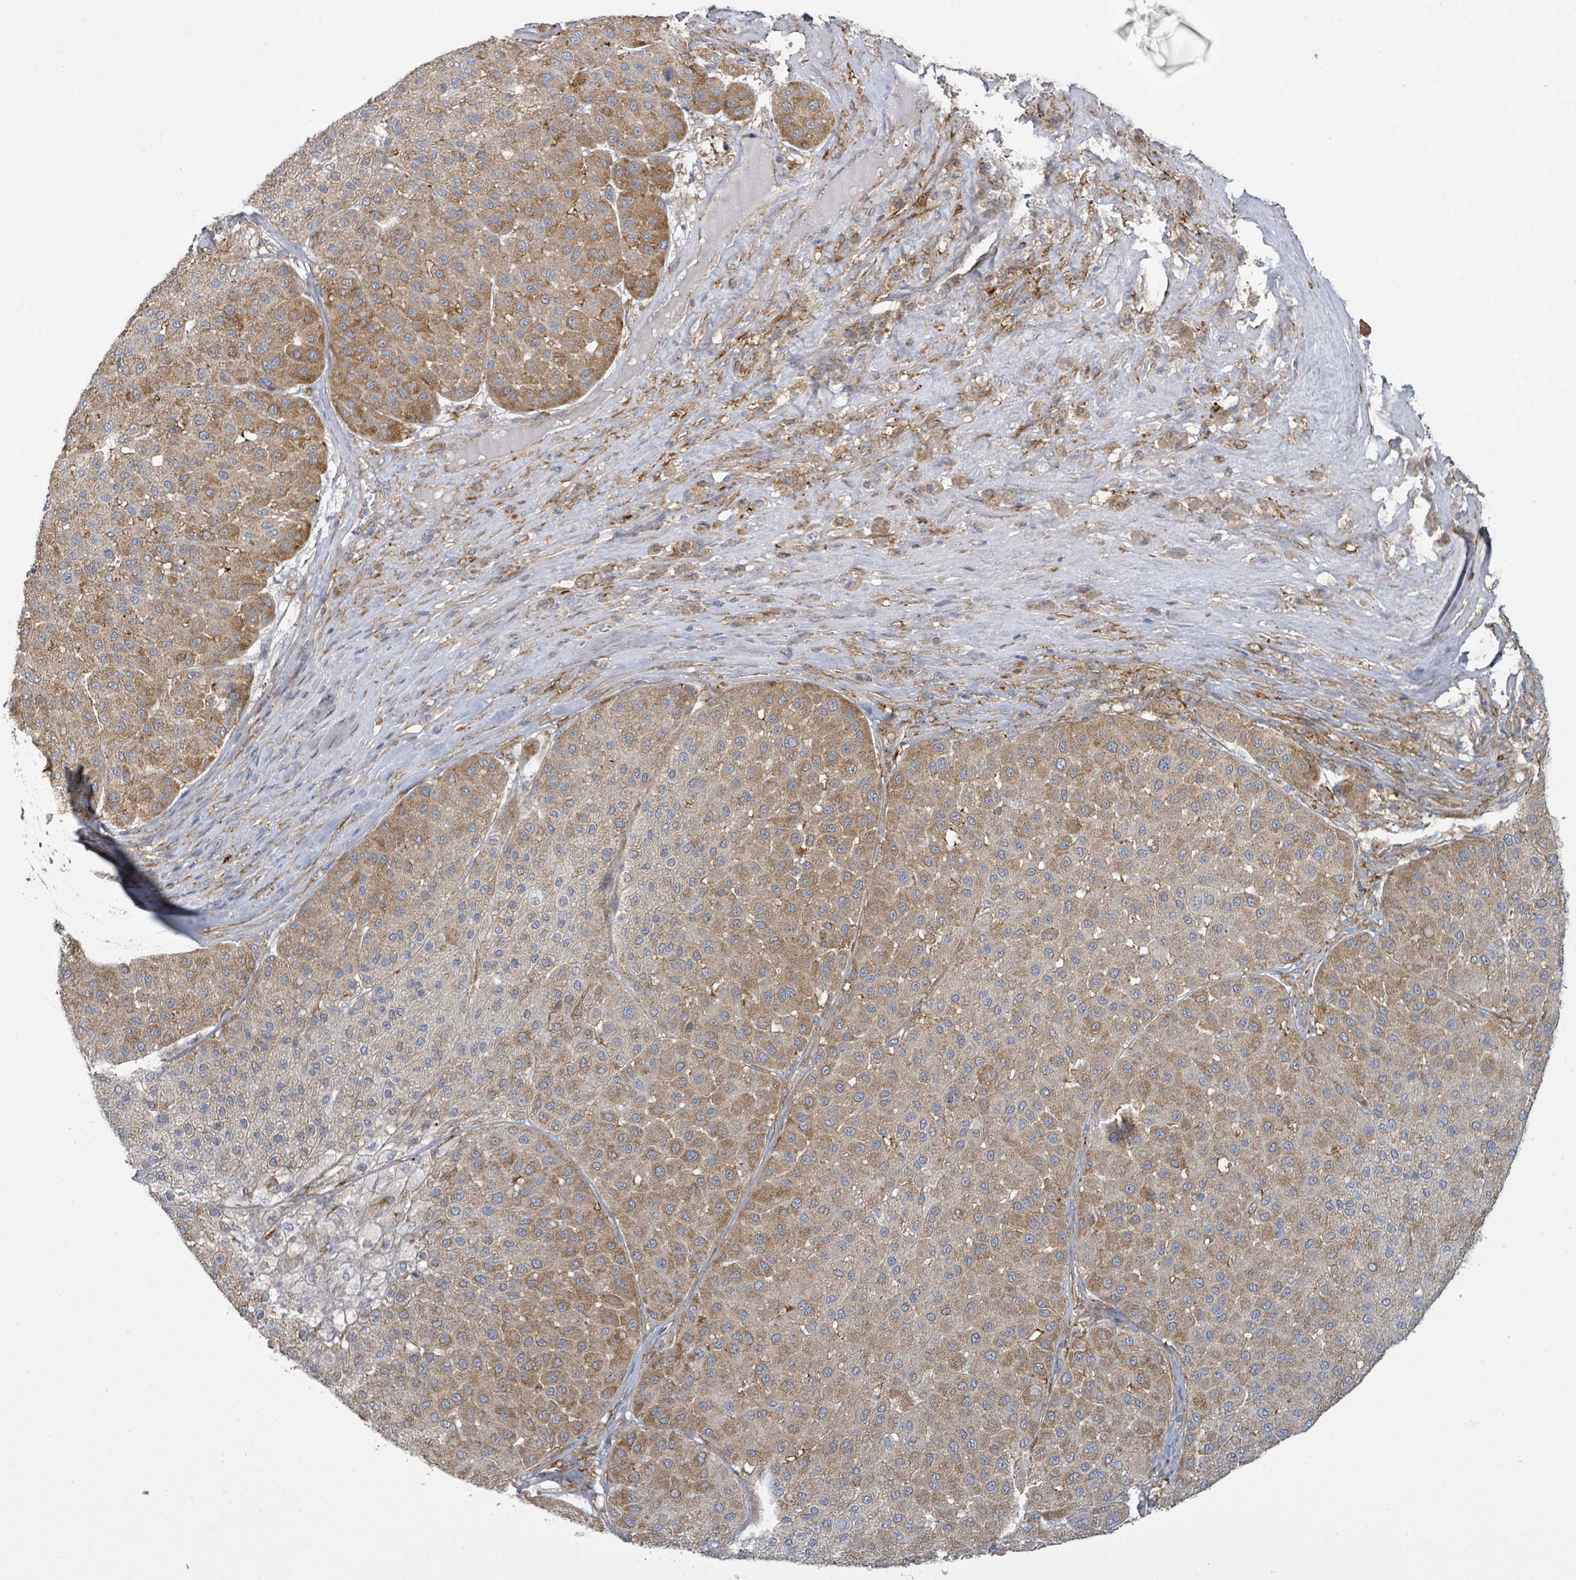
{"staining": {"intensity": "moderate", "quantity": ">75%", "location": "cytoplasmic/membranous"}, "tissue": "melanoma", "cell_type": "Tumor cells", "image_type": "cancer", "snomed": [{"axis": "morphology", "description": "Malignant melanoma, Metastatic site"}, {"axis": "topography", "description": "Smooth muscle"}], "caption": "Tumor cells show medium levels of moderate cytoplasmic/membranous expression in about >75% of cells in human malignant melanoma (metastatic site).", "gene": "EGFL7", "patient": {"sex": "male", "age": 41}}